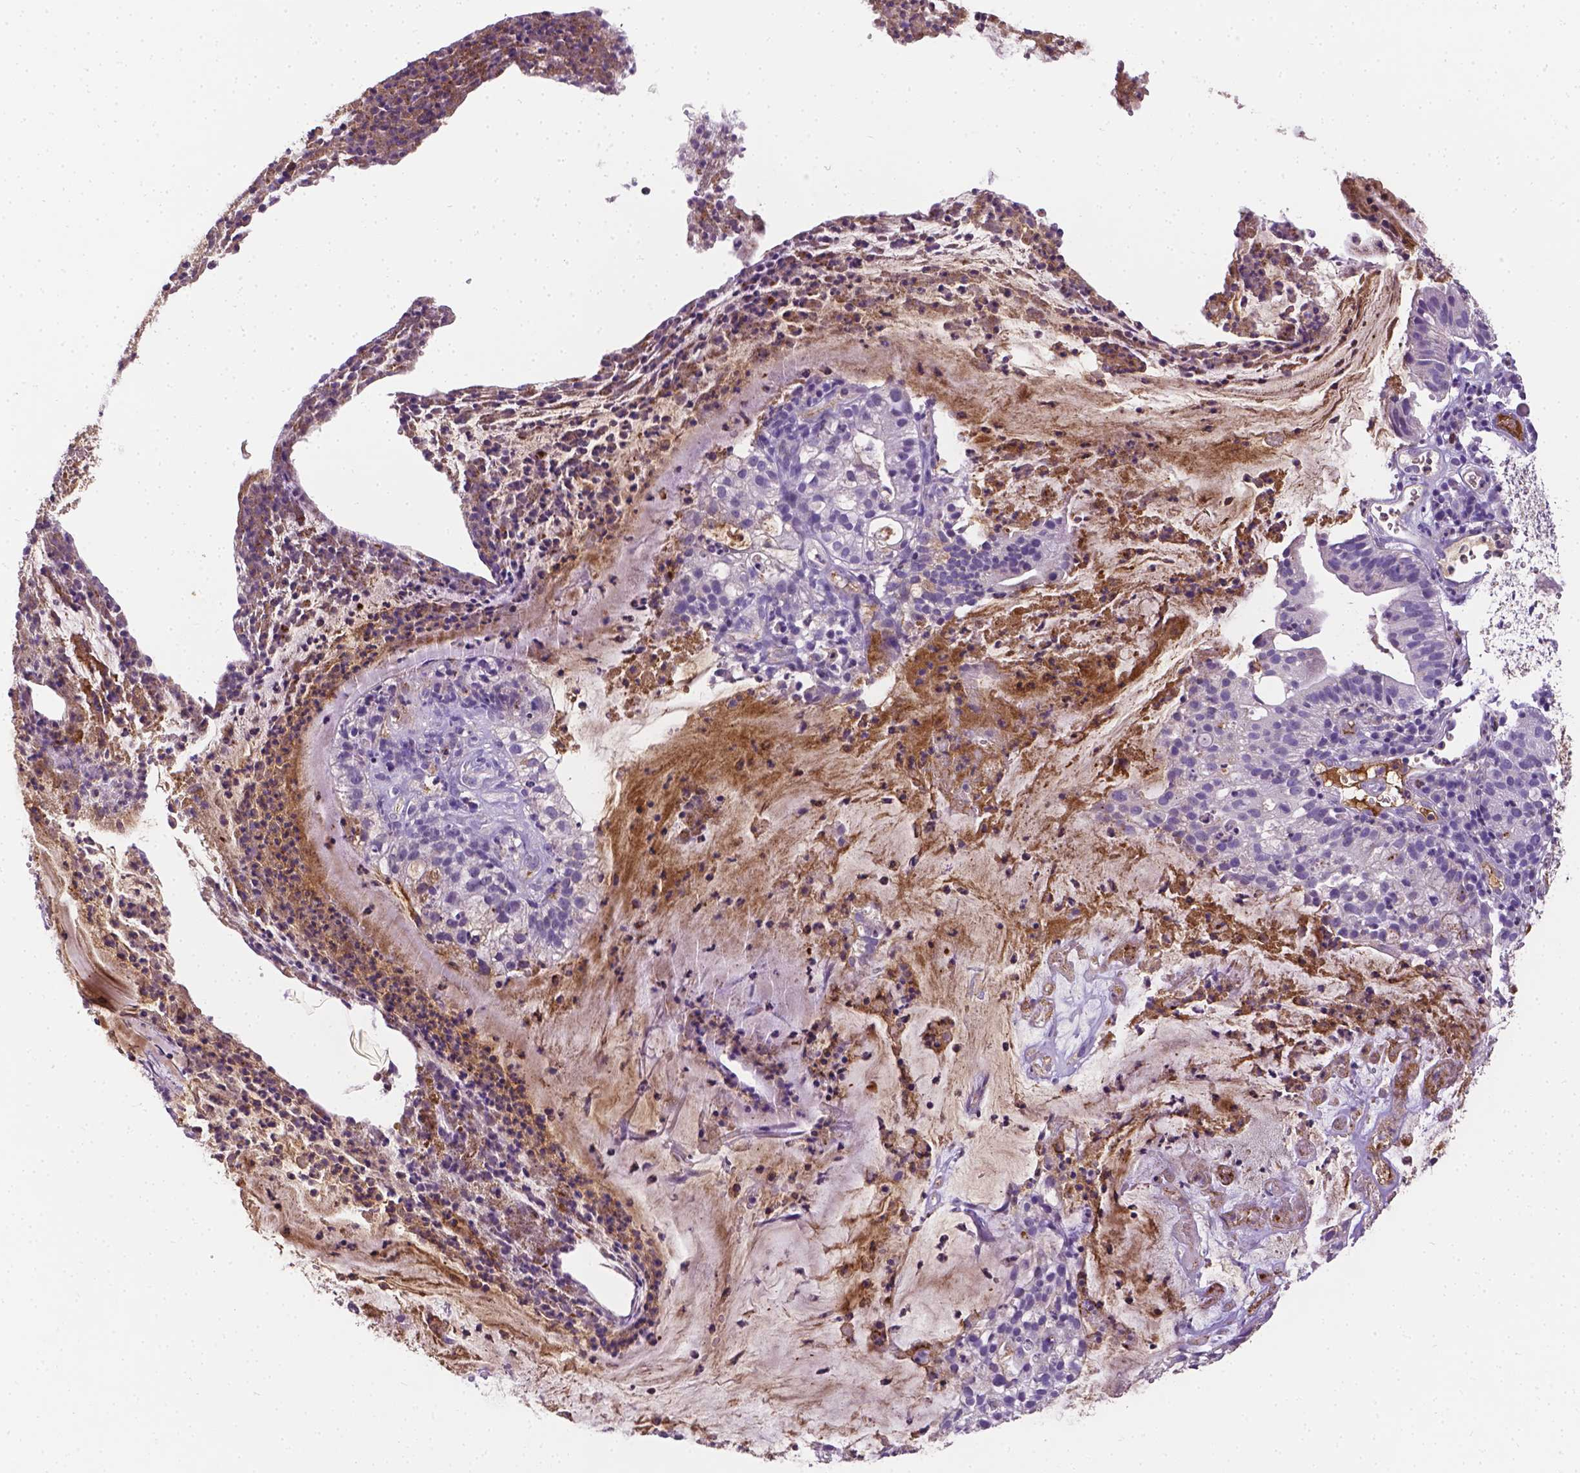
{"staining": {"intensity": "negative", "quantity": "none", "location": "none"}, "tissue": "cervical cancer", "cell_type": "Tumor cells", "image_type": "cancer", "snomed": [{"axis": "morphology", "description": "Adenocarcinoma, NOS"}, {"axis": "topography", "description": "Cervix"}], "caption": "This is an immunohistochemistry histopathology image of human cervical cancer (adenocarcinoma). There is no staining in tumor cells.", "gene": "APOE", "patient": {"sex": "female", "age": 41}}